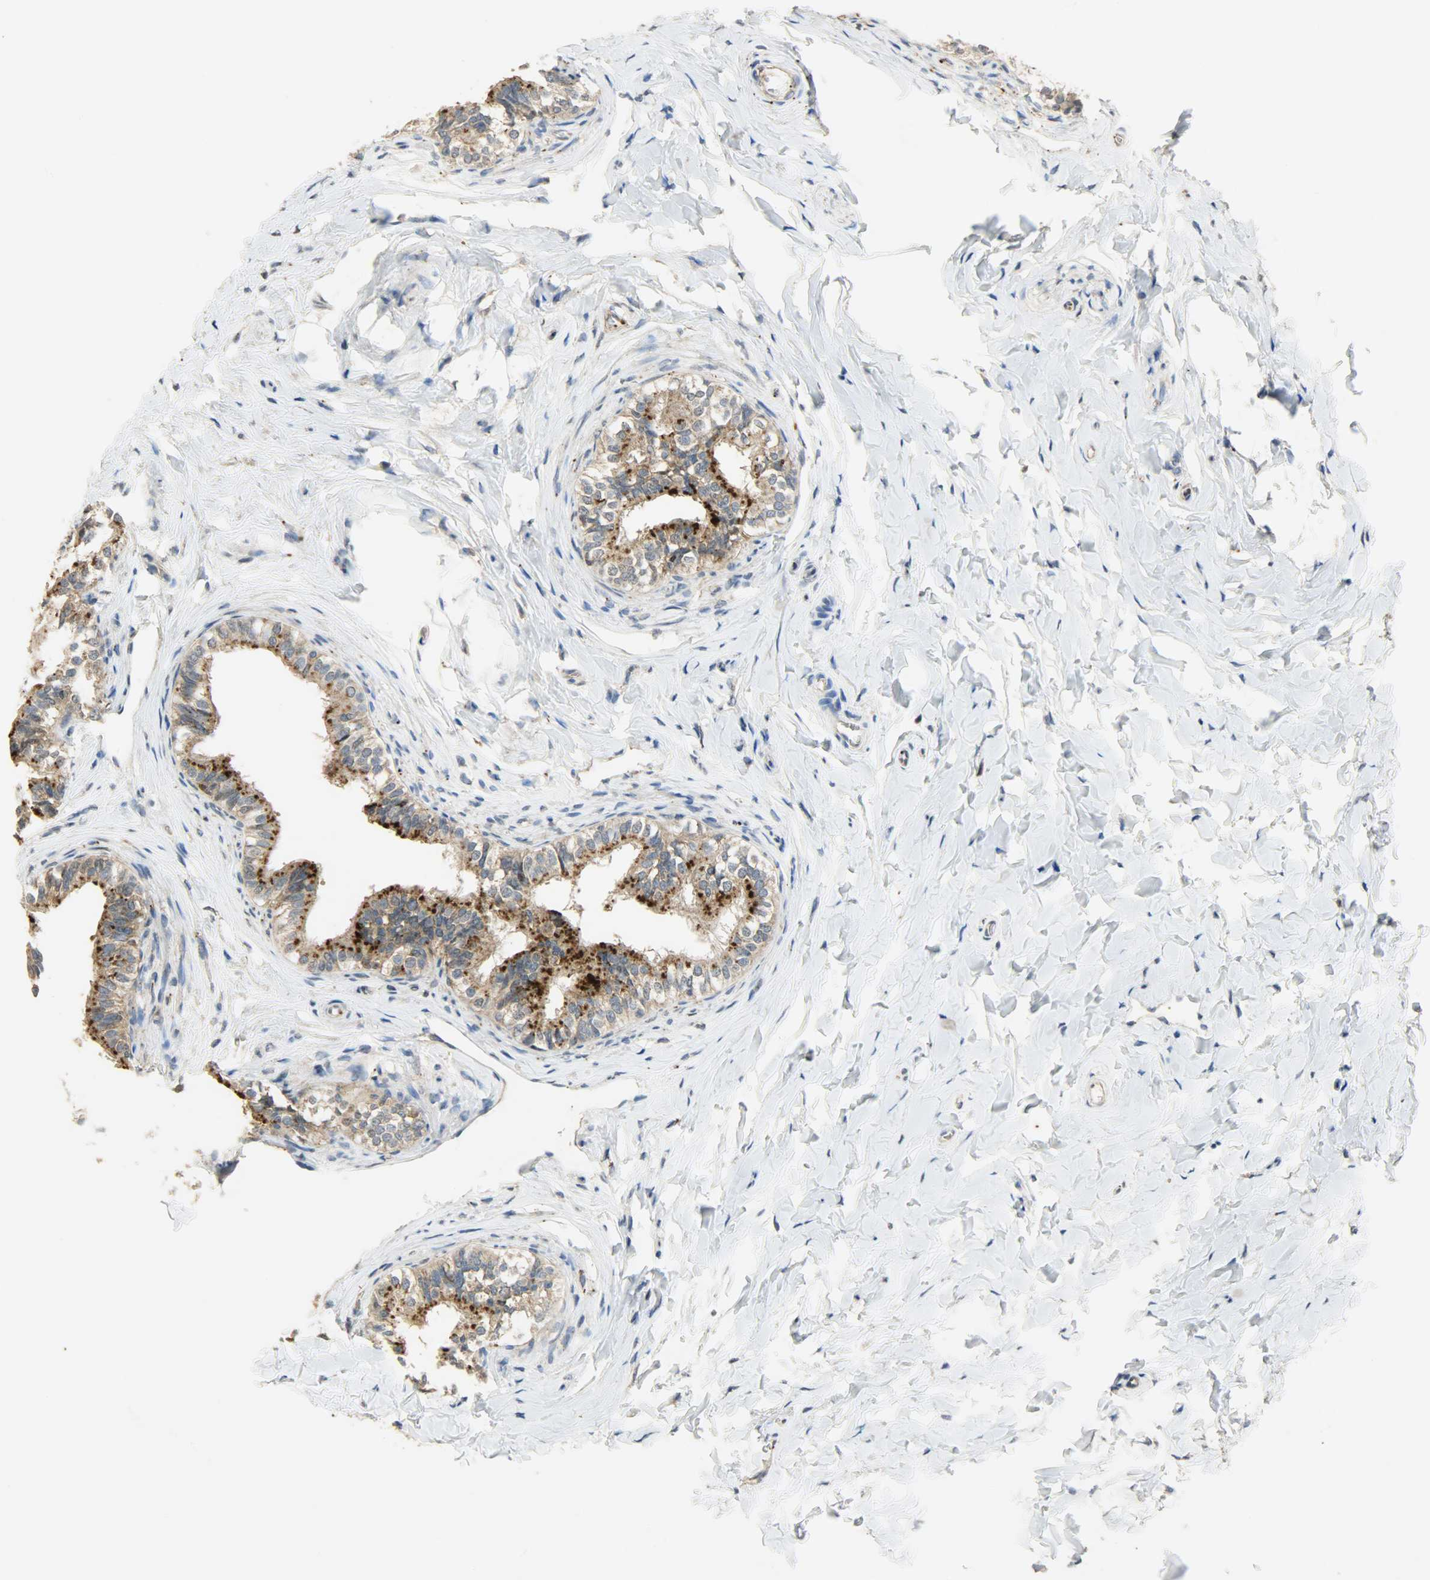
{"staining": {"intensity": "strong", "quantity": ">75%", "location": "cytoplasmic/membranous"}, "tissue": "epididymis", "cell_type": "Glandular cells", "image_type": "normal", "snomed": [{"axis": "morphology", "description": "Normal tissue, NOS"}, {"axis": "topography", "description": "Soft tissue"}, {"axis": "topography", "description": "Epididymis"}], "caption": "Epididymis stained for a protein displays strong cytoplasmic/membranous positivity in glandular cells. The protein of interest is shown in brown color, while the nuclei are stained blue.", "gene": "GIT2", "patient": {"sex": "male", "age": 26}}